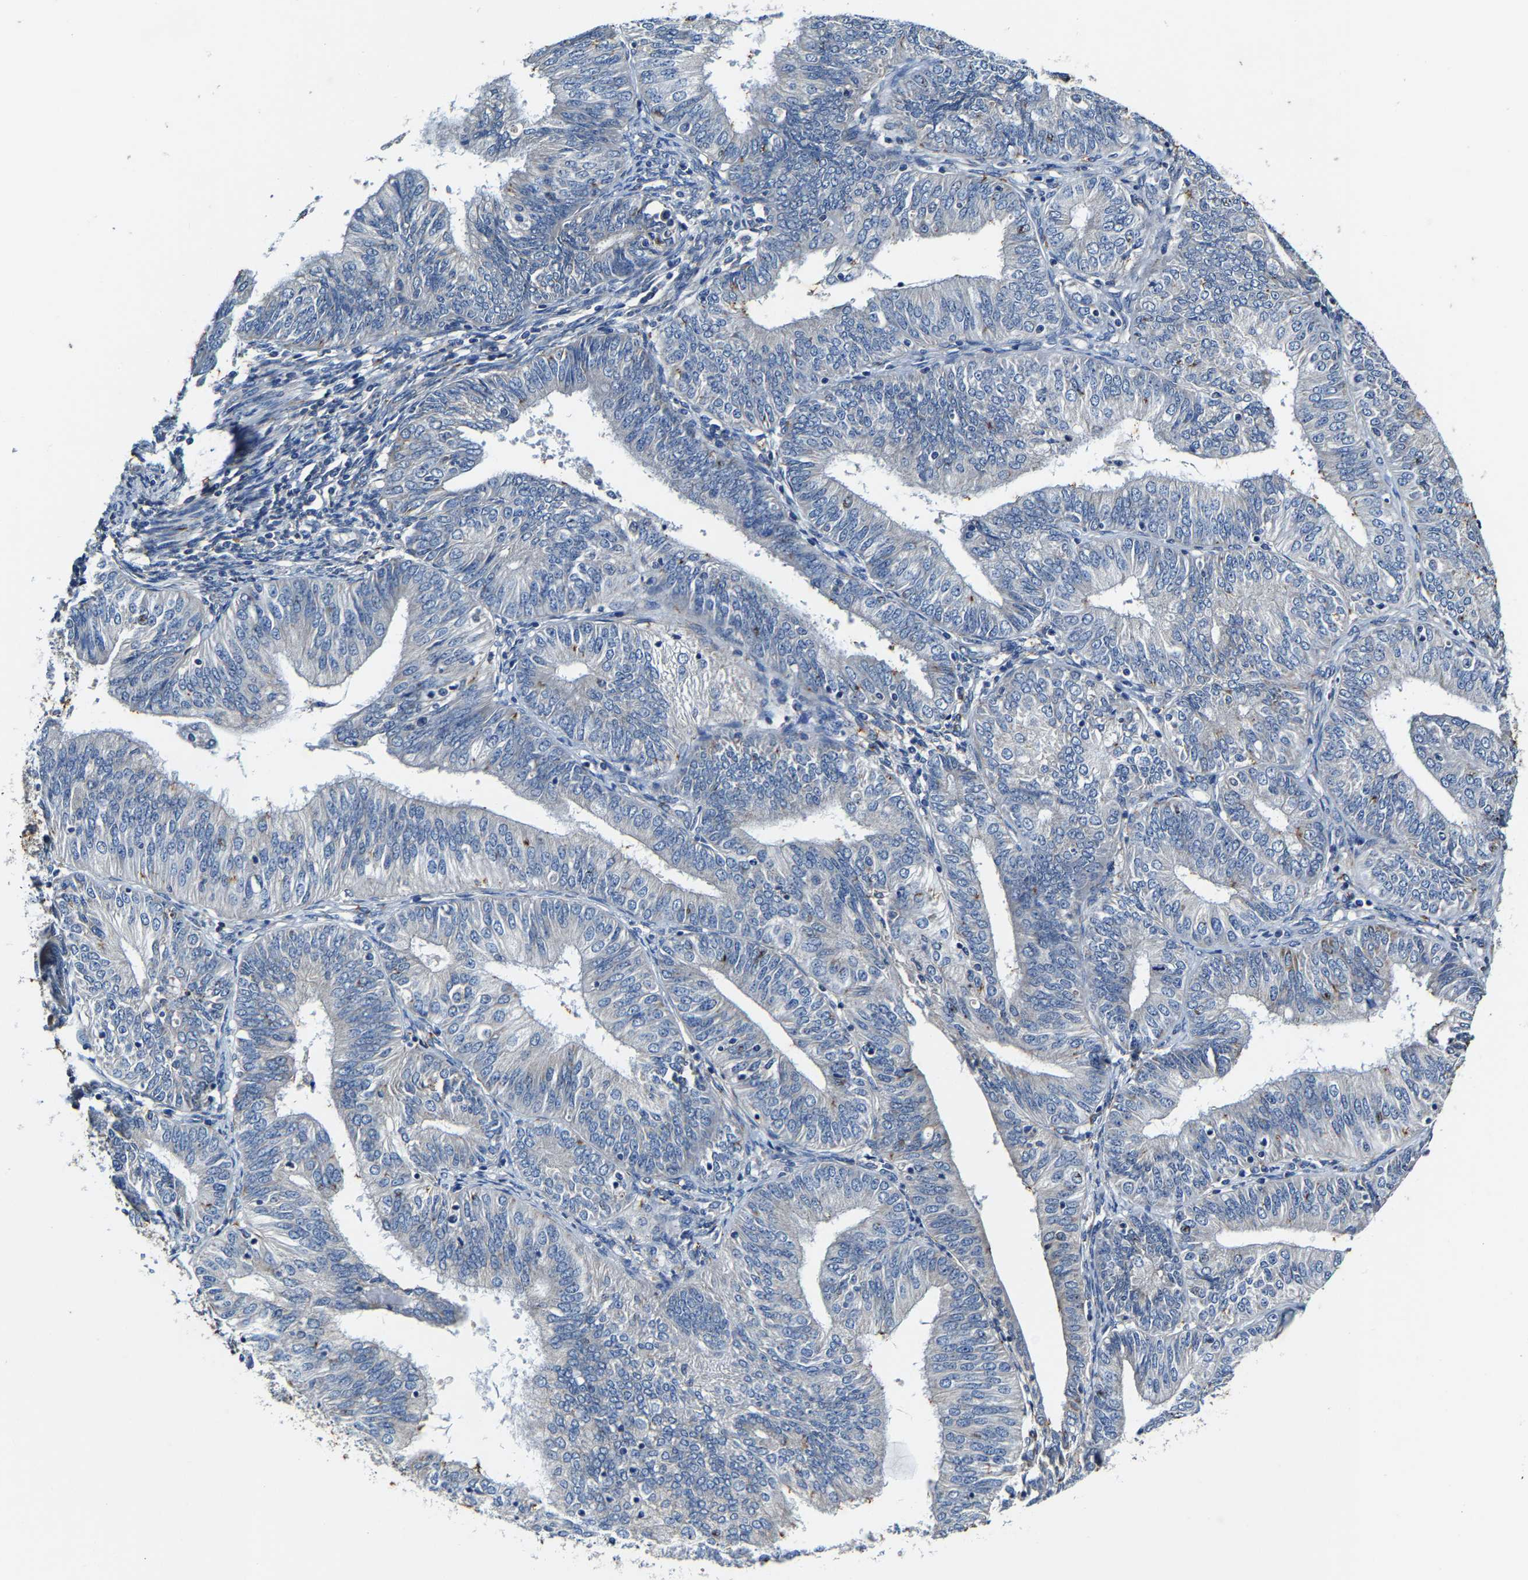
{"staining": {"intensity": "negative", "quantity": "none", "location": "none"}, "tissue": "endometrial cancer", "cell_type": "Tumor cells", "image_type": "cancer", "snomed": [{"axis": "morphology", "description": "Adenocarcinoma, NOS"}, {"axis": "topography", "description": "Endometrium"}], "caption": "An immunohistochemistry micrograph of endometrial cancer is shown. There is no staining in tumor cells of endometrial cancer. Nuclei are stained in blue.", "gene": "SLC25A25", "patient": {"sex": "female", "age": 58}}